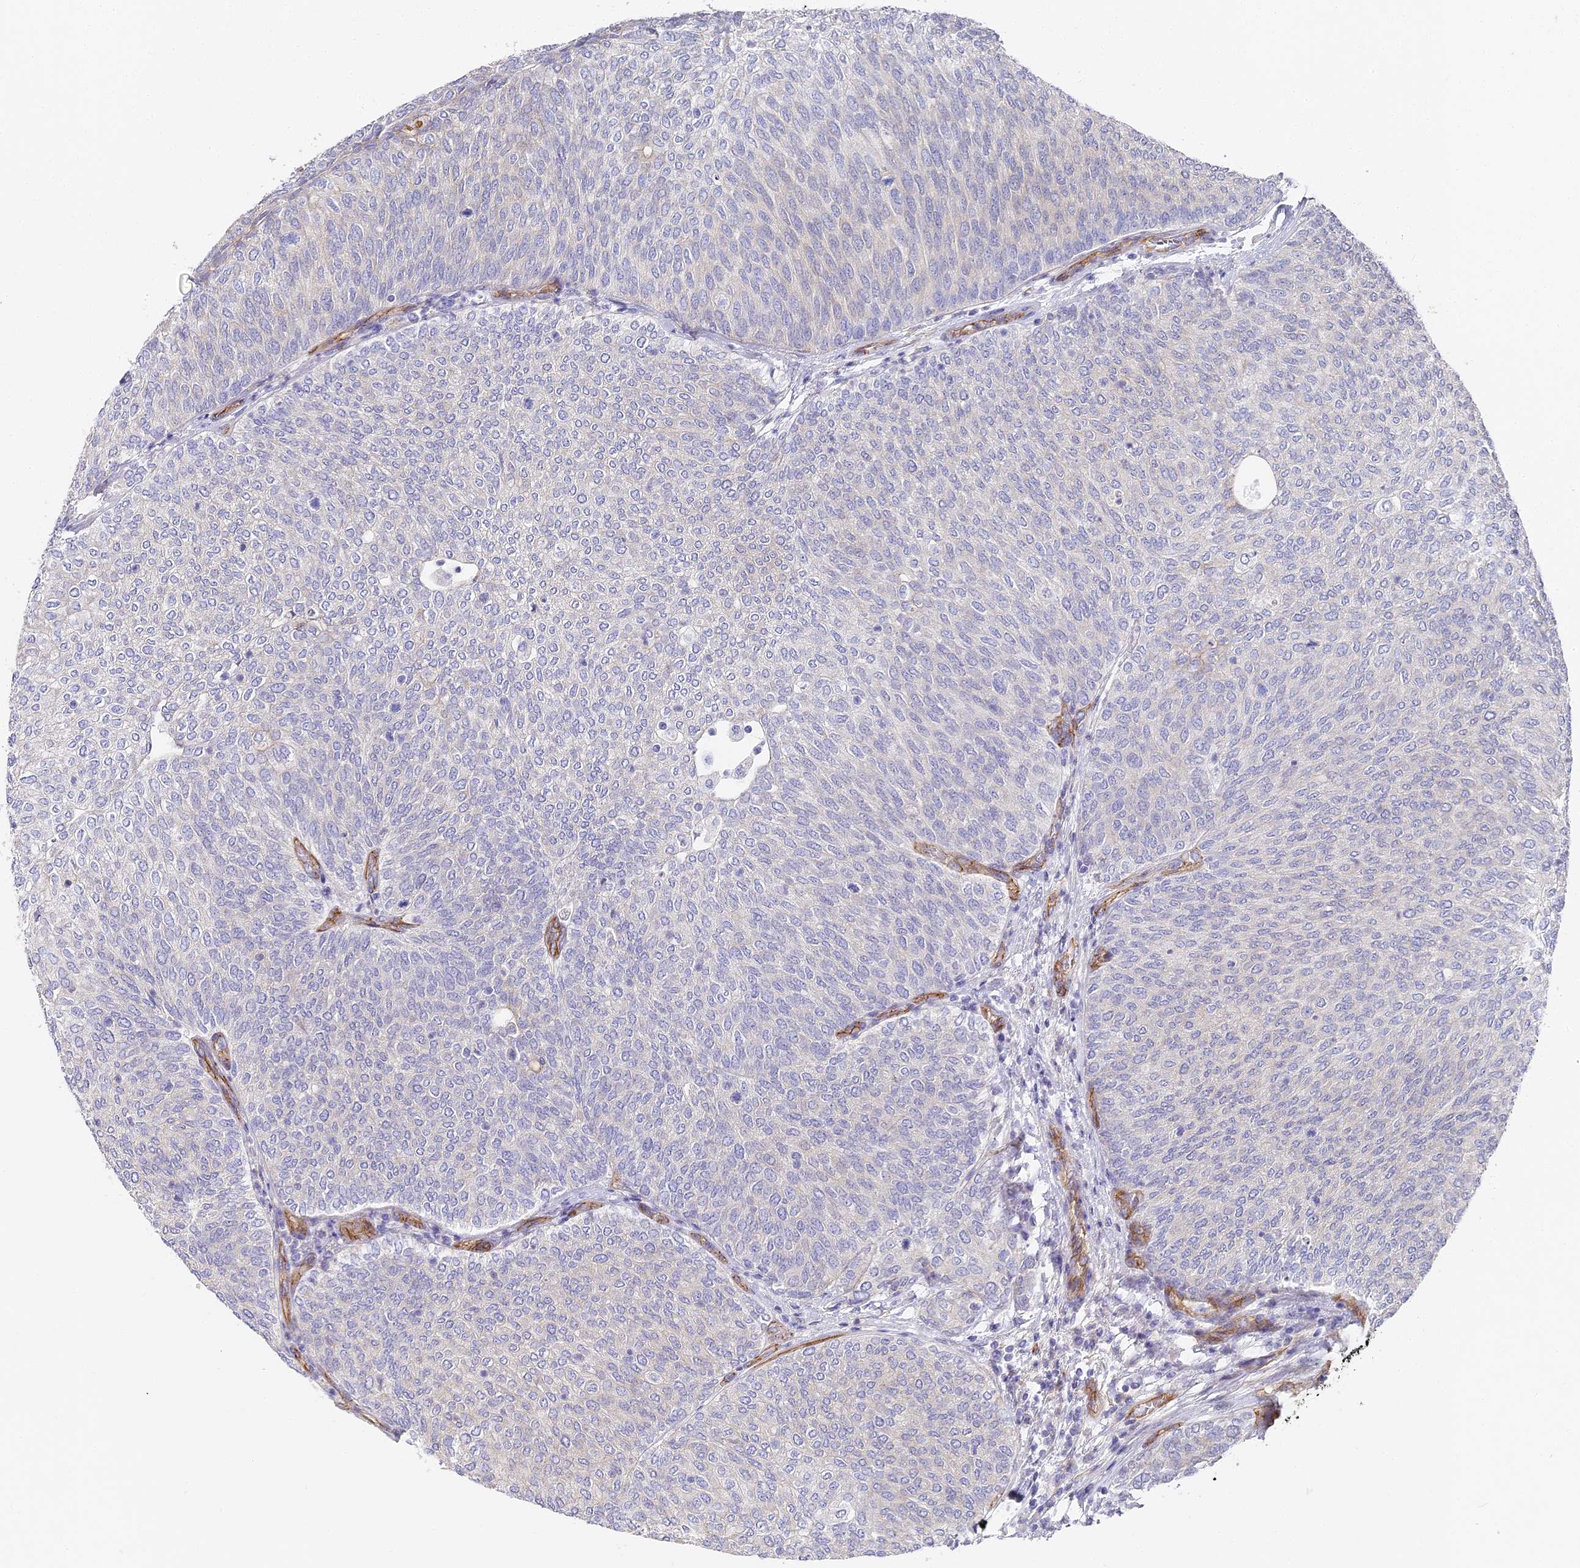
{"staining": {"intensity": "negative", "quantity": "none", "location": "none"}, "tissue": "urothelial cancer", "cell_type": "Tumor cells", "image_type": "cancer", "snomed": [{"axis": "morphology", "description": "Urothelial carcinoma, Low grade"}, {"axis": "topography", "description": "Urinary bladder"}], "caption": "An IHC micrograph of urothelial cancer is shown. There is no staining in tumor cells of urothelial cancer.", "gene": "CCDC30", "patient": {"sex": "female", "age": 79}}